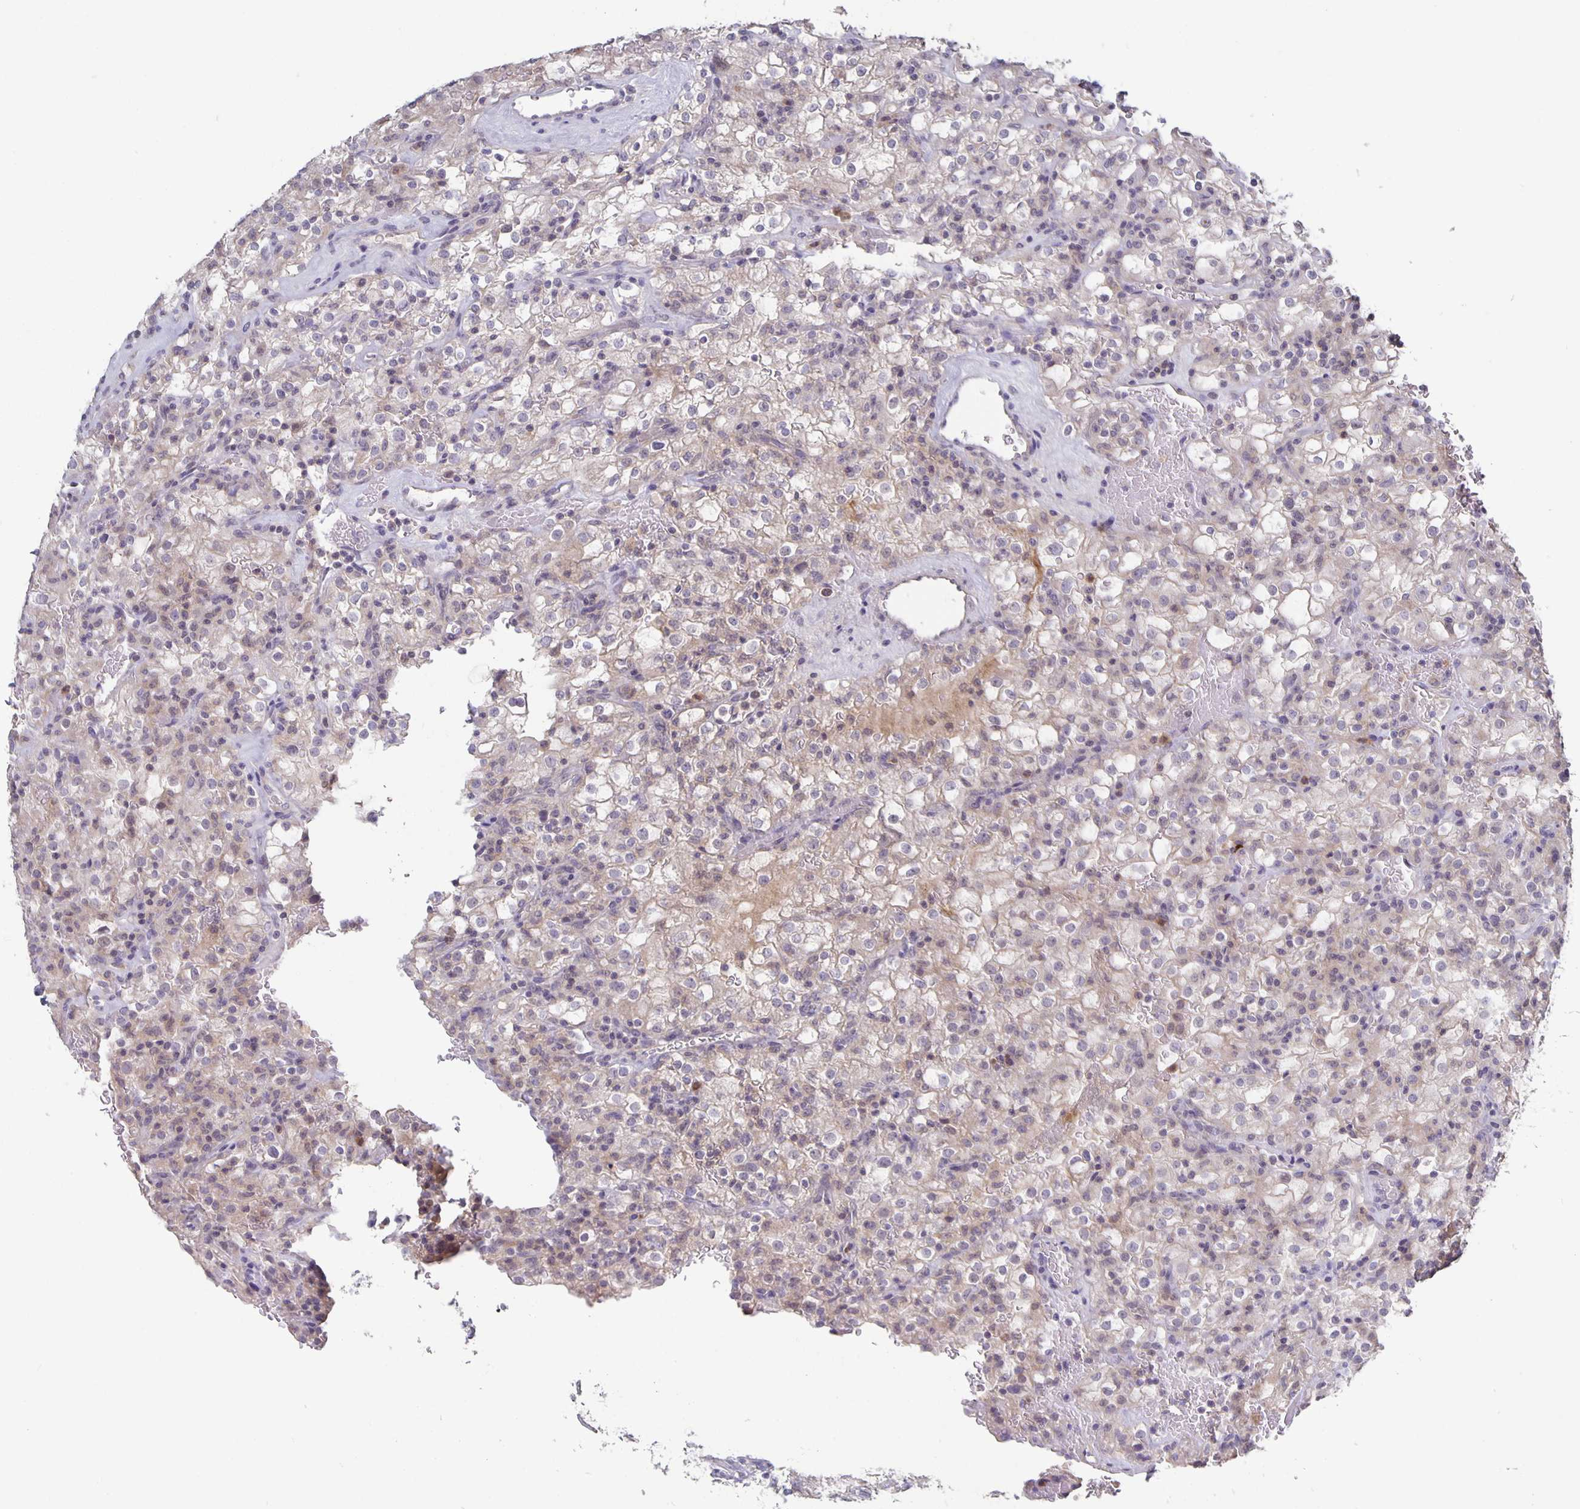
{"staining": {"intensity": "weak", "quantity": "<25%", "location": "cytoplasmic/membranous"}, "tissue": "renal cancer", "cell_type": "Tumor cells", "image_type": "cancer", "snomed": [{"axis": "morphology", "description": "Adenocarcinoma, NOS"}, {"axis": "topography", "description": "Kidney"}], "caption": "Renal cancer (adenocarcinoma) was stained to show a protein in brown. There is no significant expression in tumor cells. The staining is performed using DAB brown chromogen with nuclei counter-stained in using hematoxylin.", "gene": "GDF15", "patient": {"sex": "female", "age": 74}}